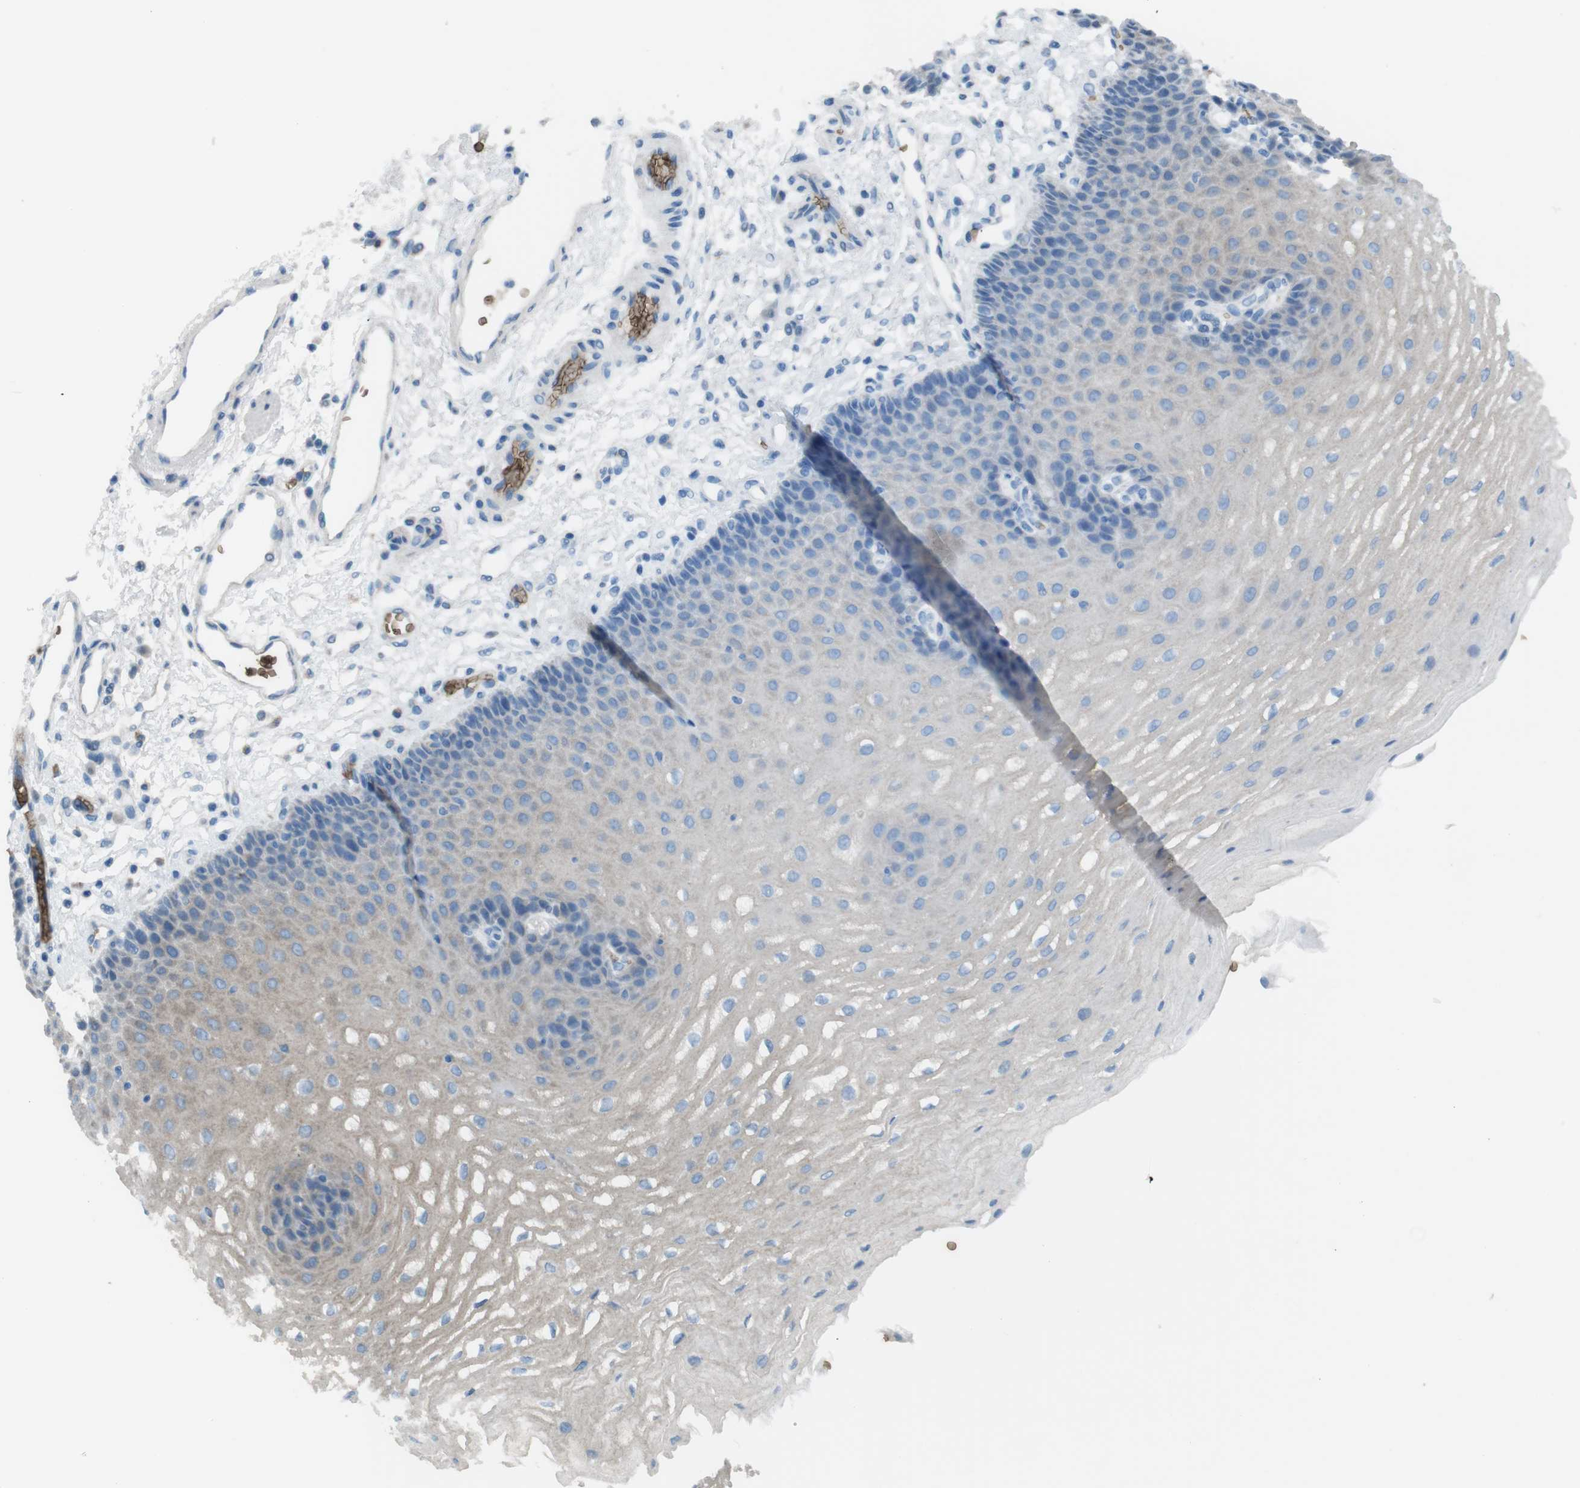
{"staining": {"intensity": "negative", "quantity": "none", "location": "none"}, "tissue": "esophagus", "cell_type": "Squamous epithelial cells", "image_type": "normal", "snomed": [{"axis": "morphology", "description": "Normal tissue, NOS"}, {"axis": "topography", "description": "Esophagus"}], "caption": "This is an IHC image of normal human esophagus. There is no staining in squamous epithelial cells.", "gene": "GYPA", "patient": {"sex": "male", "age": 54}}